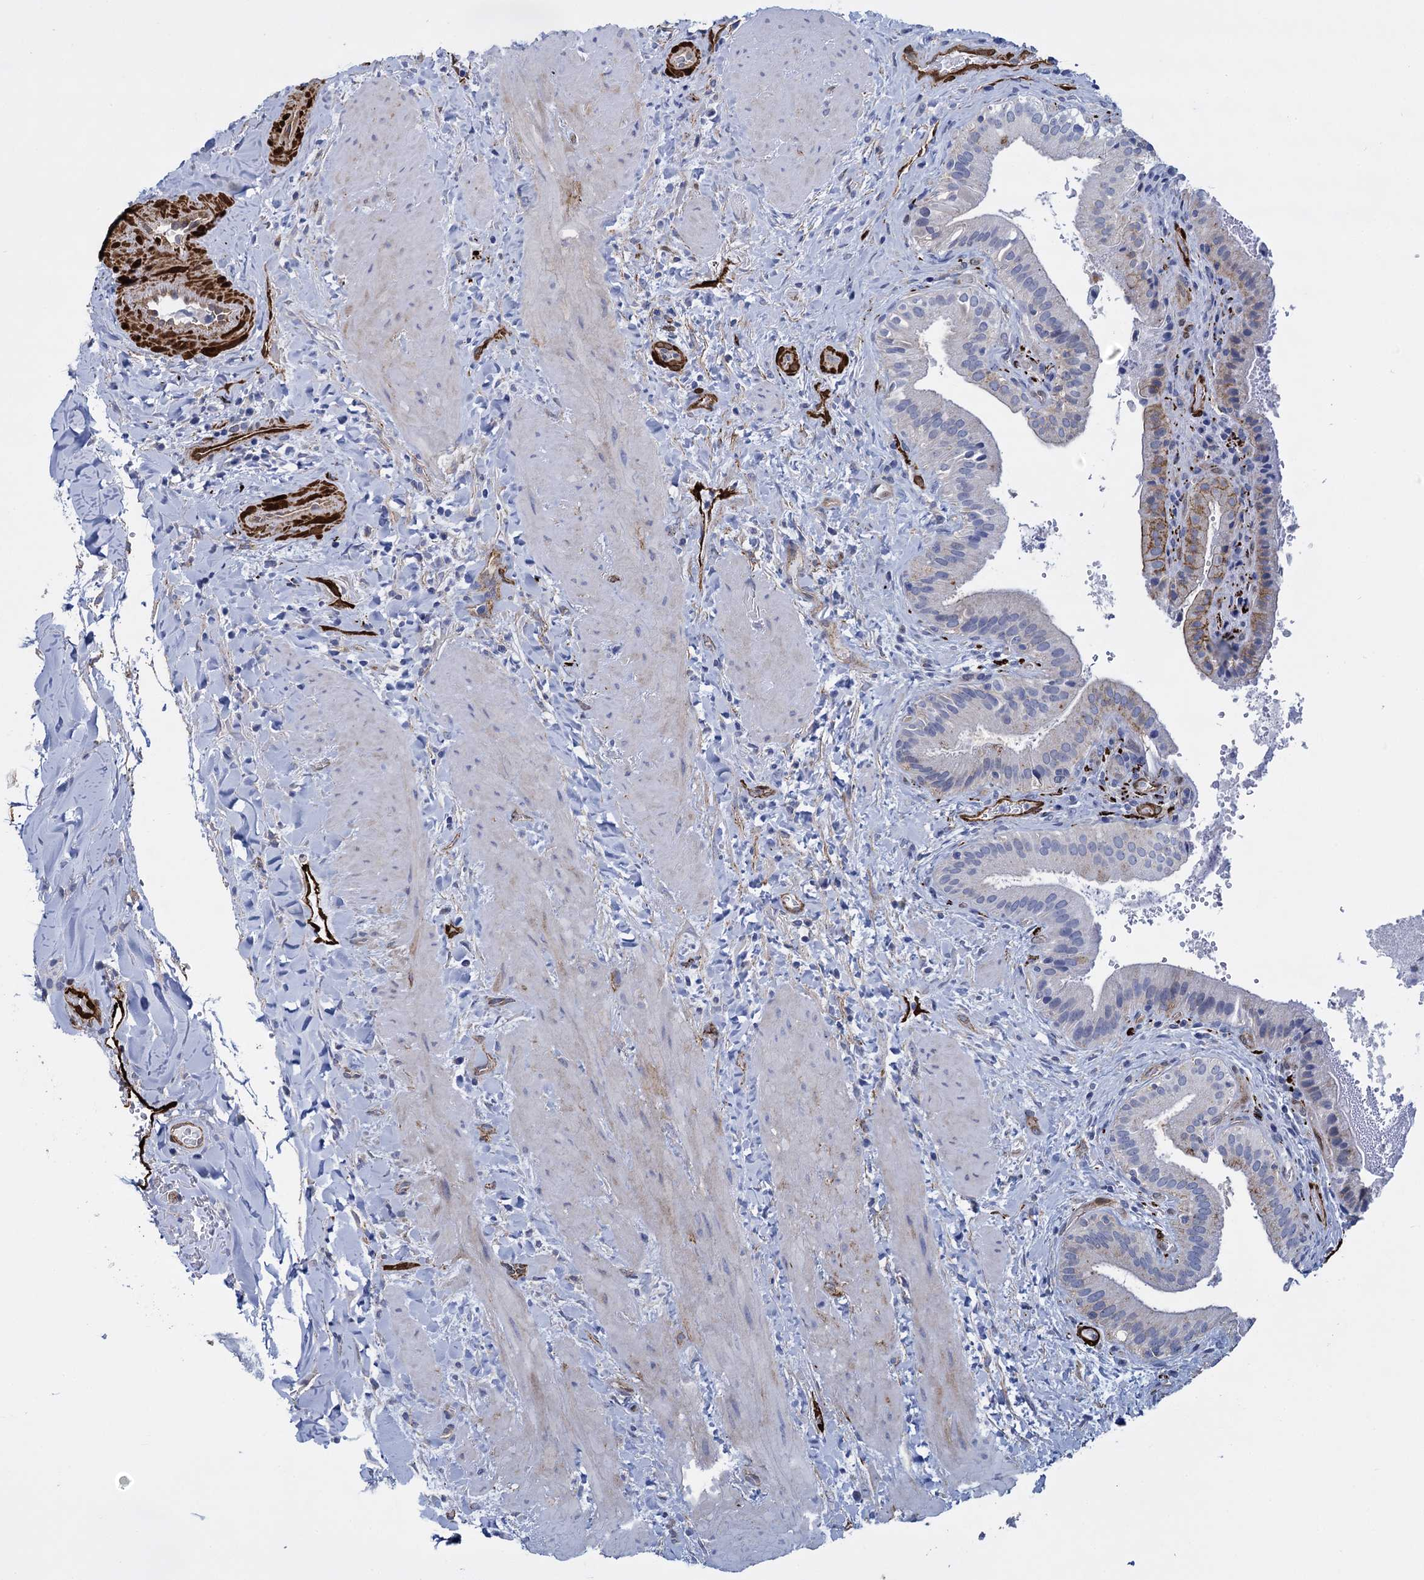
{"staining": {"intensity": "moderate", "quantity": "<25%", "location": "cytoplasmic/membranous"}, "tissue": "gallbladder", "cell_type": "Glandular cells", "image_type": "normal", "snomed": [{"axis": "morphology", "description": "Normal tissue, NOS"}, {"axis": "topography", "description": "Gallbladder"}], "caption": "Immunohistochemistry (IHC) photomicrograph of benign human gallbladder stained for a protein (brown), which displays low levels of moderate cytoplasmic/membranous staining in about <25% of glandular cells.", "gene": "SNCG", "patient": {"sex": "male", "age": 24}}